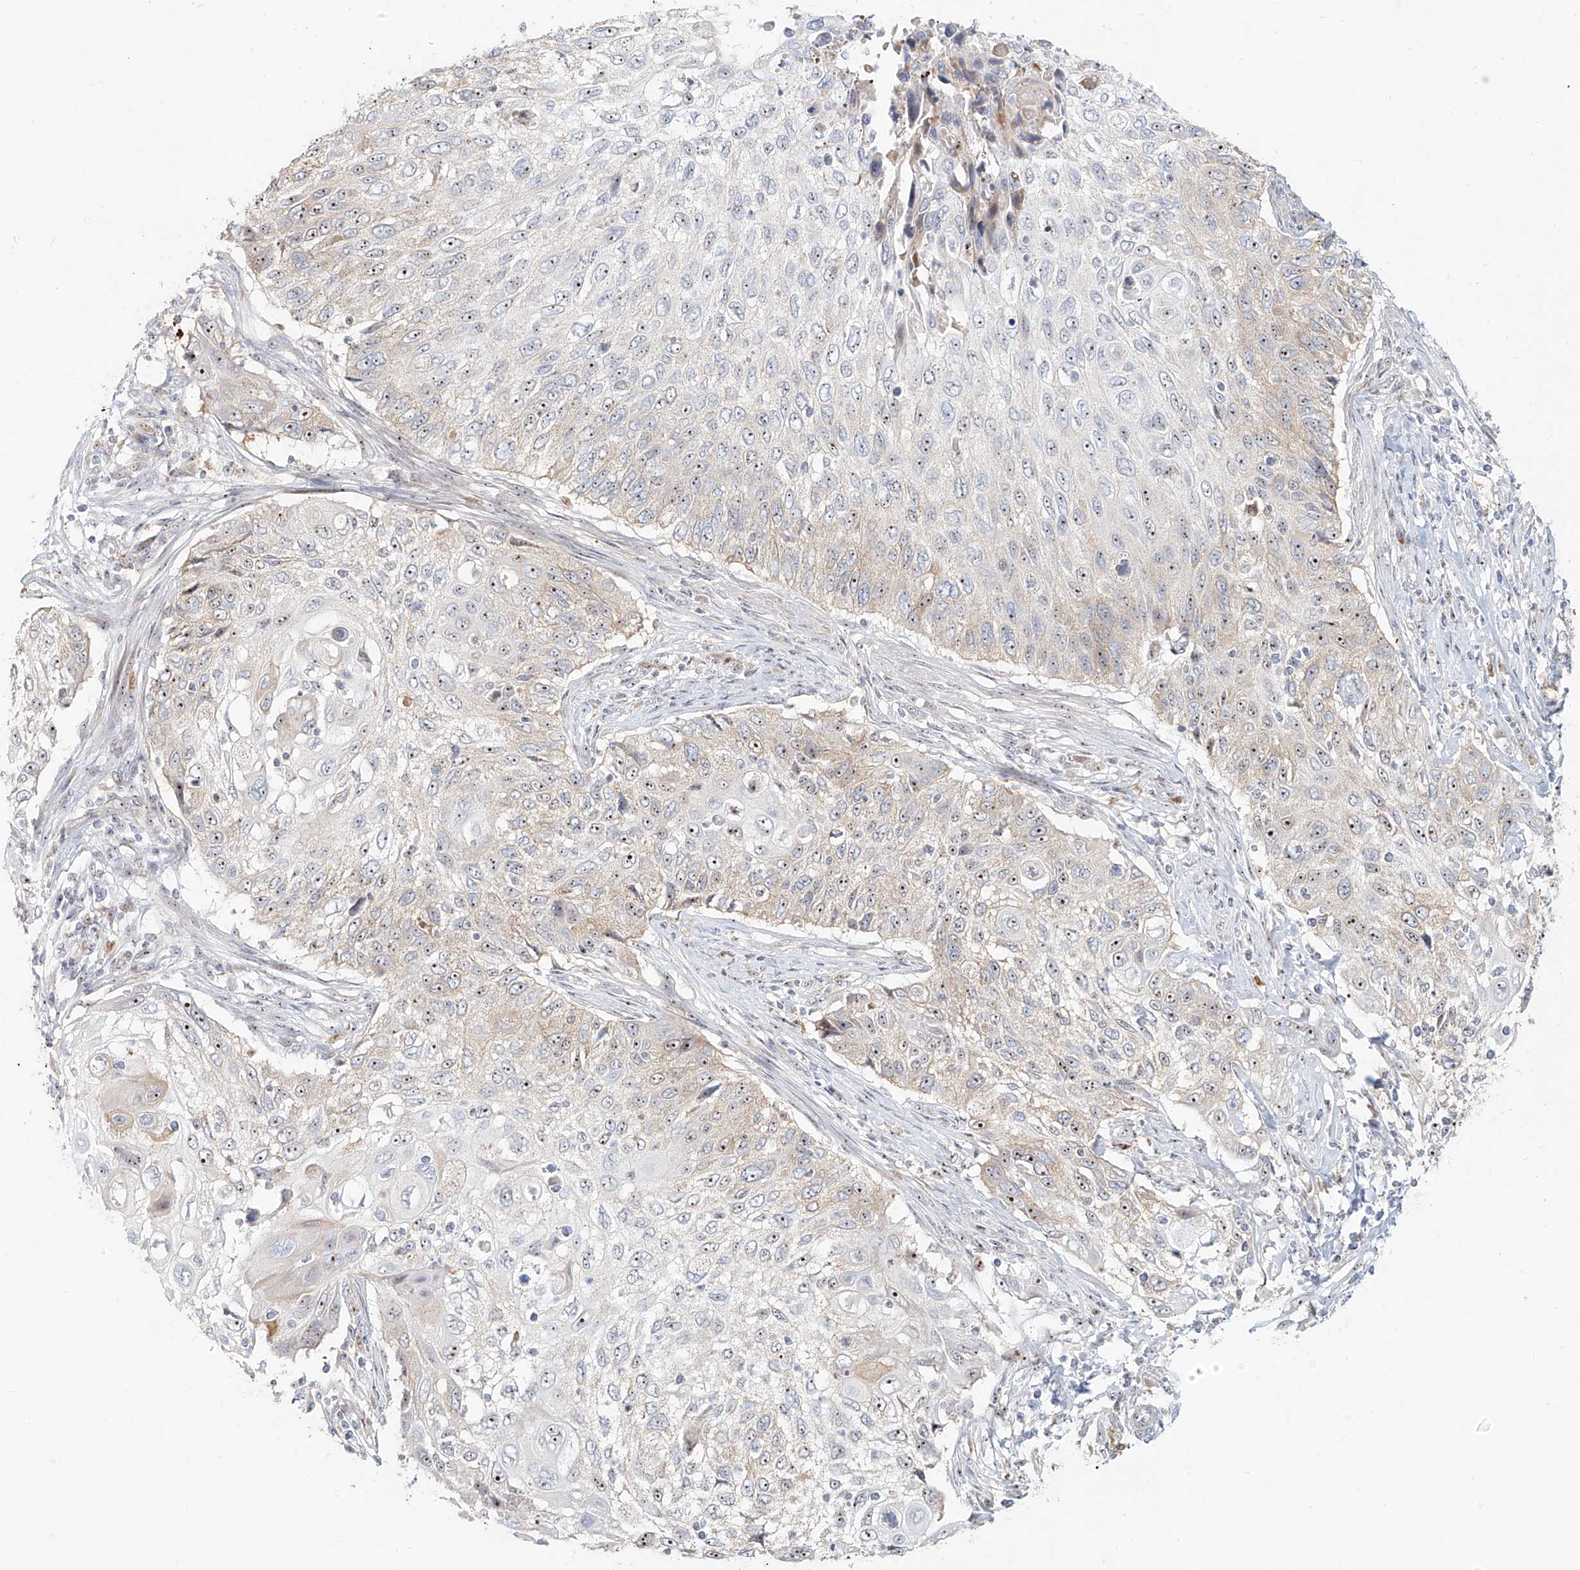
{"staining": {"intensity": "moderate", "quantity": "25%-75%", "location": "nuclear"}, "tissue": "cervical cancer", "cell_type": "Tumor cells", "image_type": "cancer", "snomed": [{"axis": "morphology", "description": "Squamous cell carcinoma, NOS"}, {"axis": "topography", "description": "Cervix"}], "caption": "Immunohistochemical staining of cervical cancer (squamous cell carcinoma) reveals medium levels of moderate nuclear protein positivity in about 25%-75% of tumor cells.", "gene": "BYSL", "patient": {"sex": "female", "age": 70}}